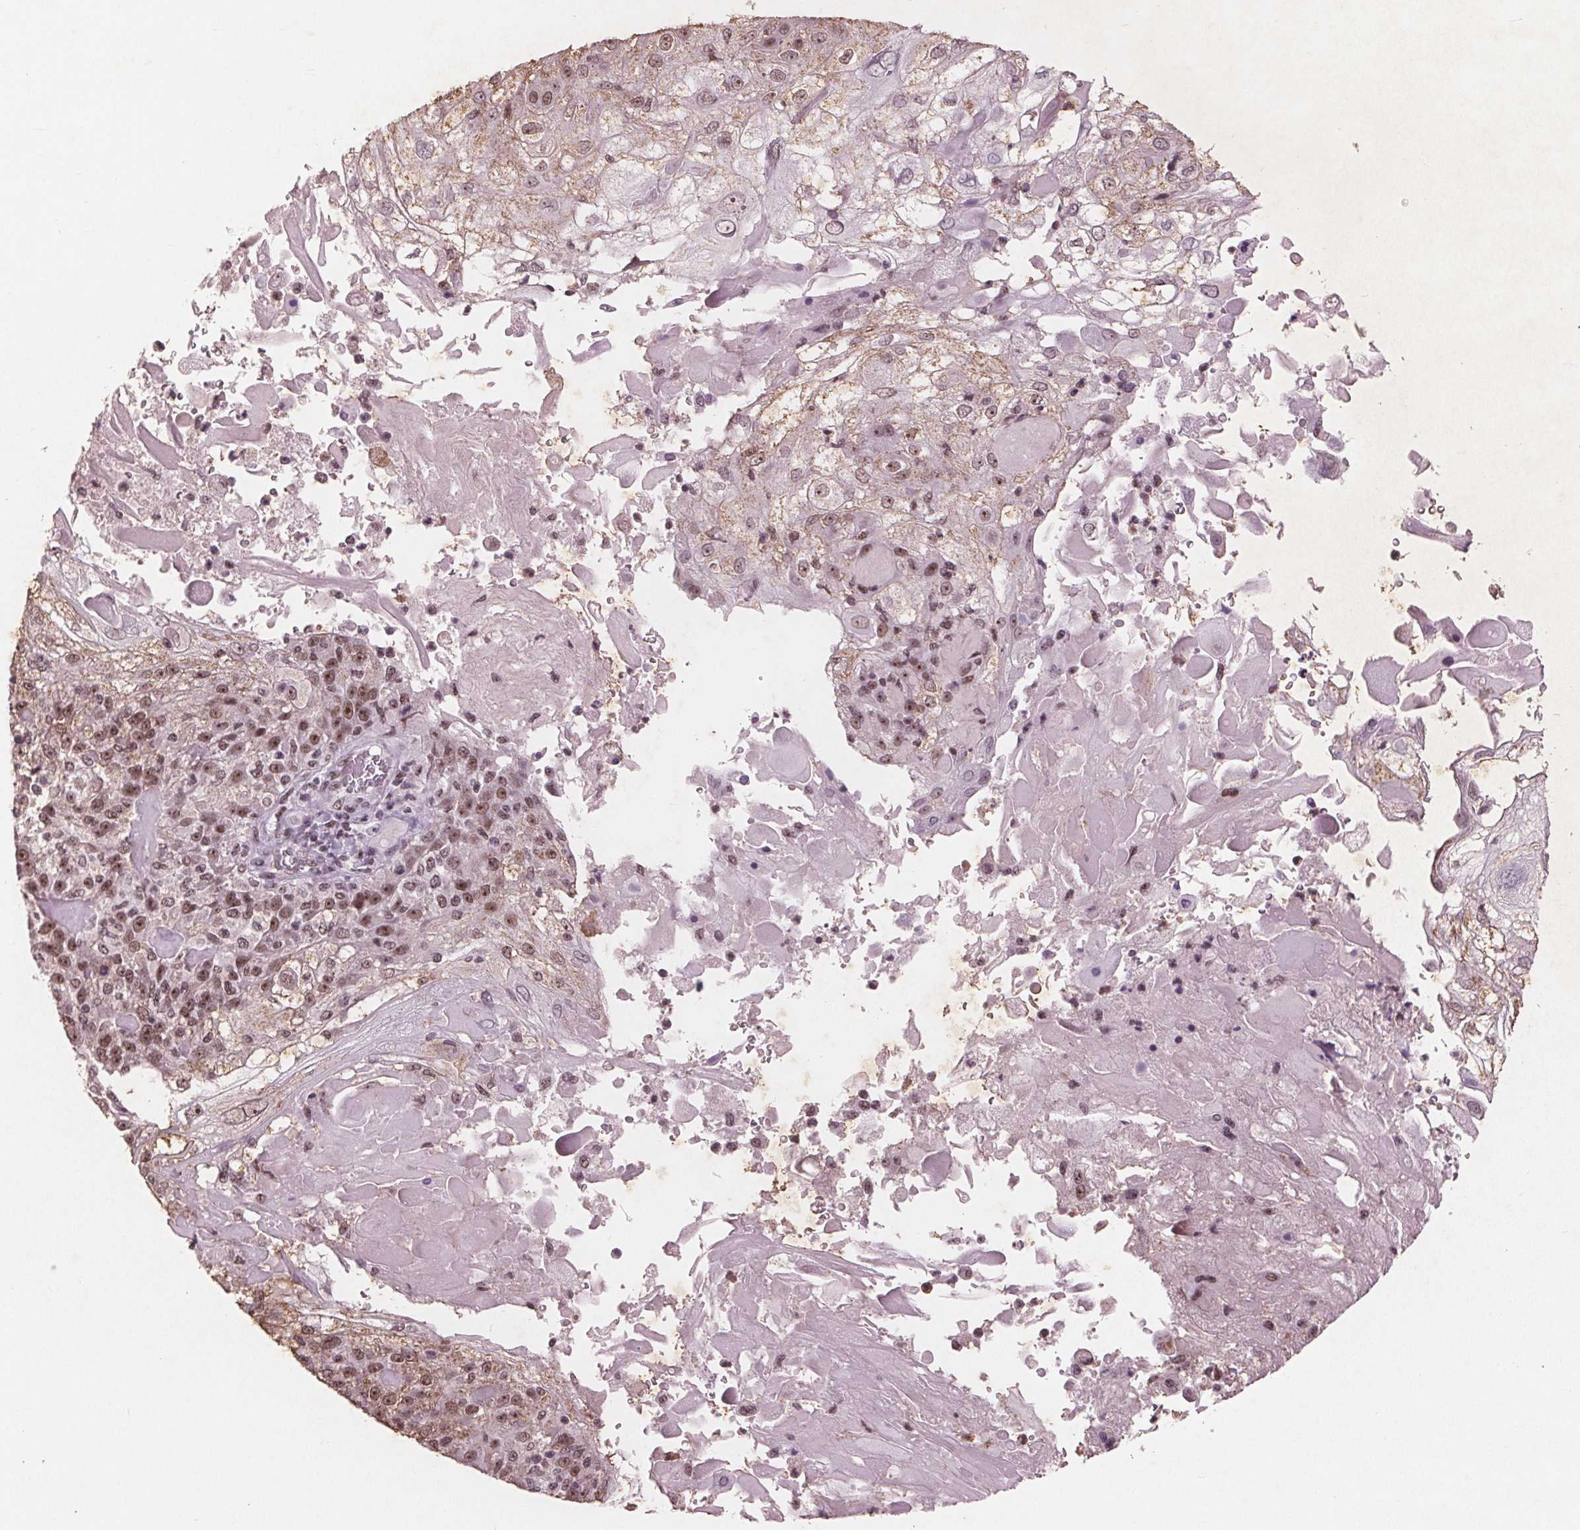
{"staining": {"intensity": "moderate", "quantity": ">75%", "location": "nuclear"}, "tissue": "skin cancer", "cell_type": "Tumor cells", "image_type": "cancer", "snomed": [{"axis": "morphology", "description": "Normal tissue, NOS"}, {"axis": "morphology", "description": "Squamous cell carcinoma, NOS"}, {"axis": "topography", "description": "Skin"}], "caption": "Human skin cancer (squamous cell carcinoma) stained with a brown dye shows moderate nuclear positive staining in about >75% of tumor cells.", "gene": "RPS6KA2", "patient": {"sex": "female", "age": 83}}